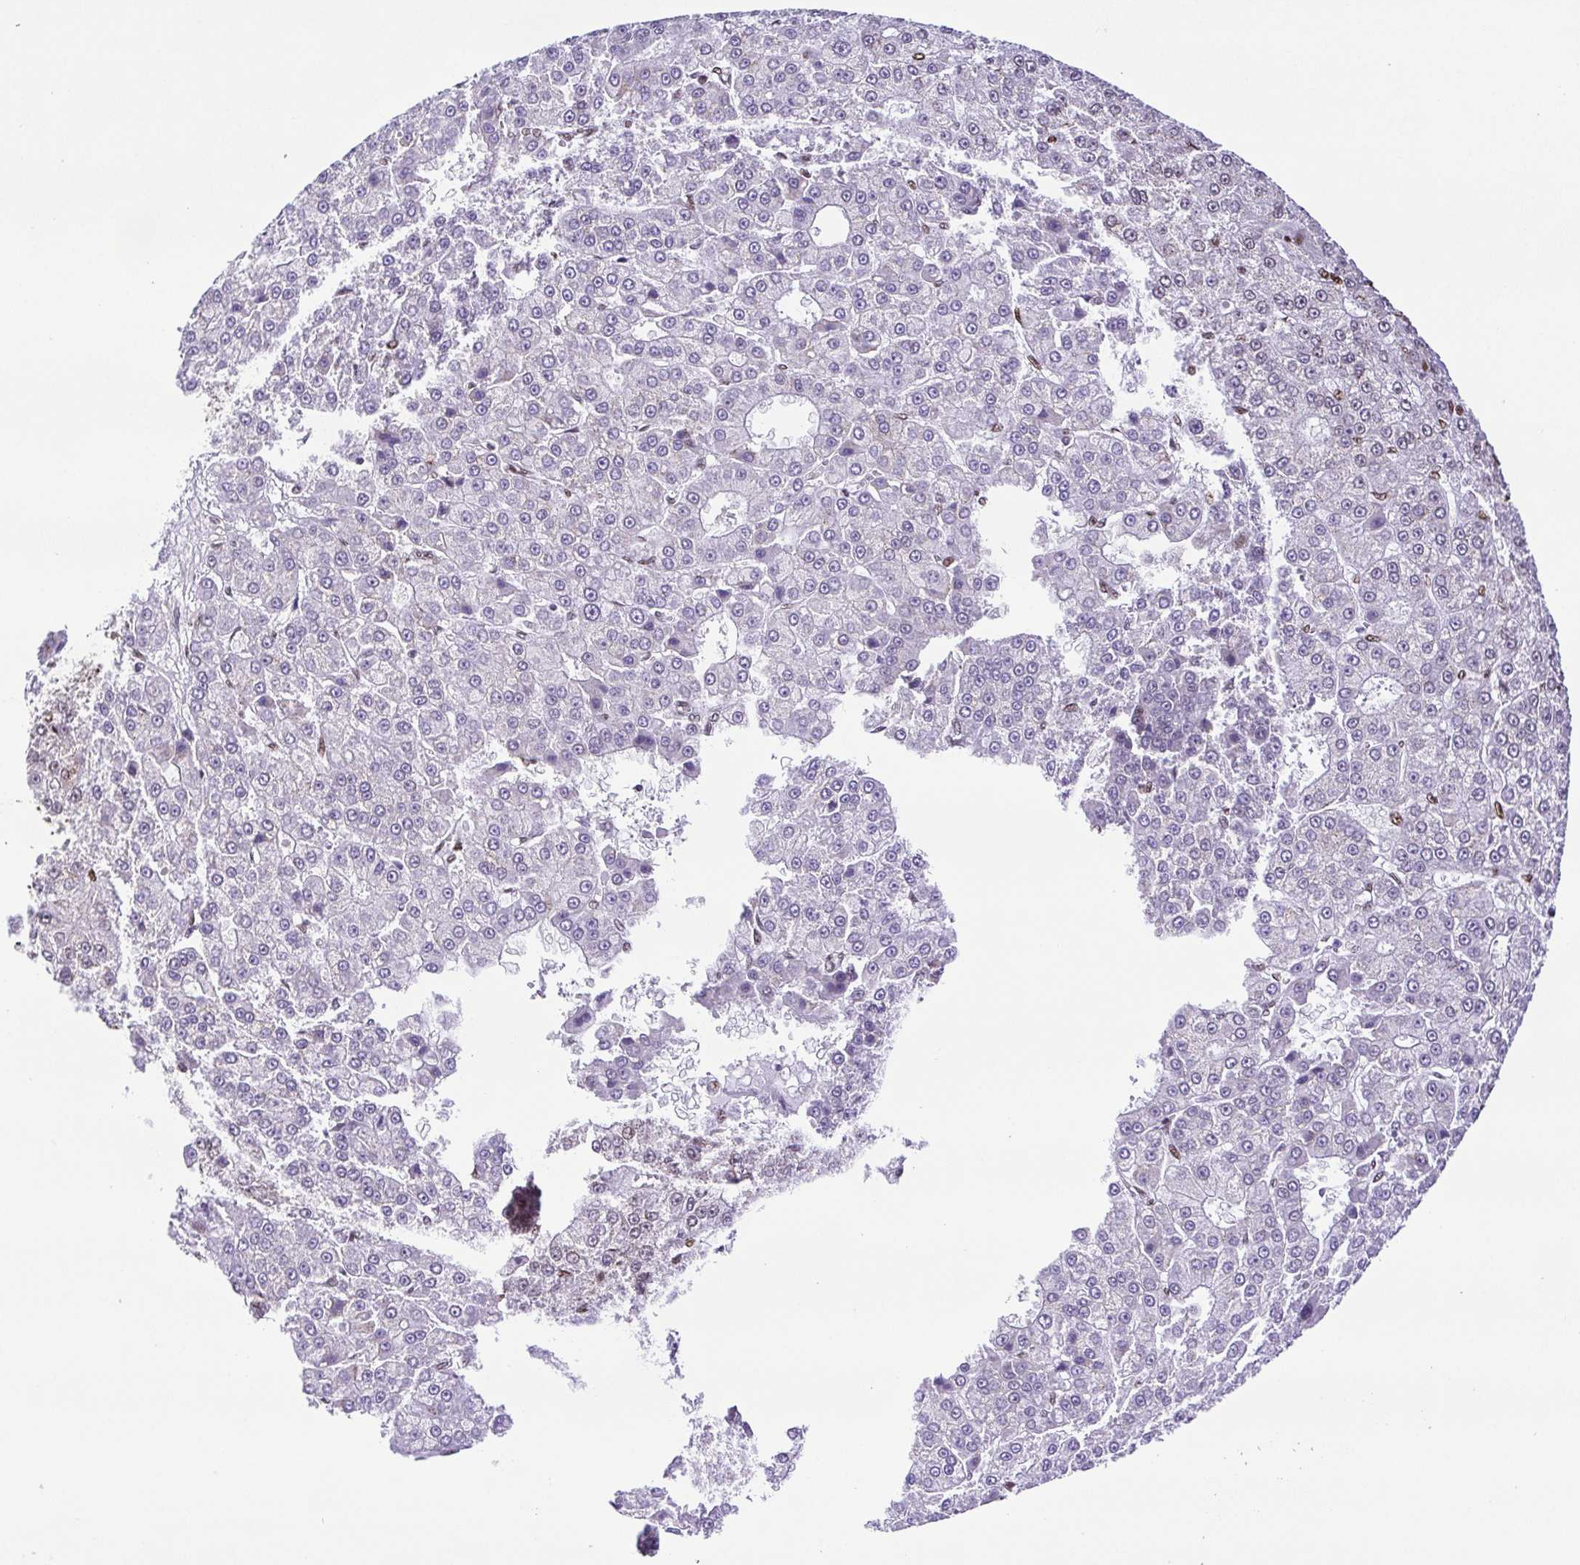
{"staining": {"intensity": "negative", "quantity": "none", "location": "none"}, "tissue": "liver cancer", "cell_type": "Tumor cells", "image_type": "cancer", "snomed": [{"axis": "morphology", "description": "Carcinoma, Hepatocellular, NOS"}, {"axis": "topography", "description": "Liver"}], "caption": "DAB (3,3'-diaminobenzidine) immunohistochemical staining of human liver hepatocellular carcinoma demonstrates no significant expression in tumor cells.", "gene": "TRIM28", "patient": {"sex": "male", "age": 70}}